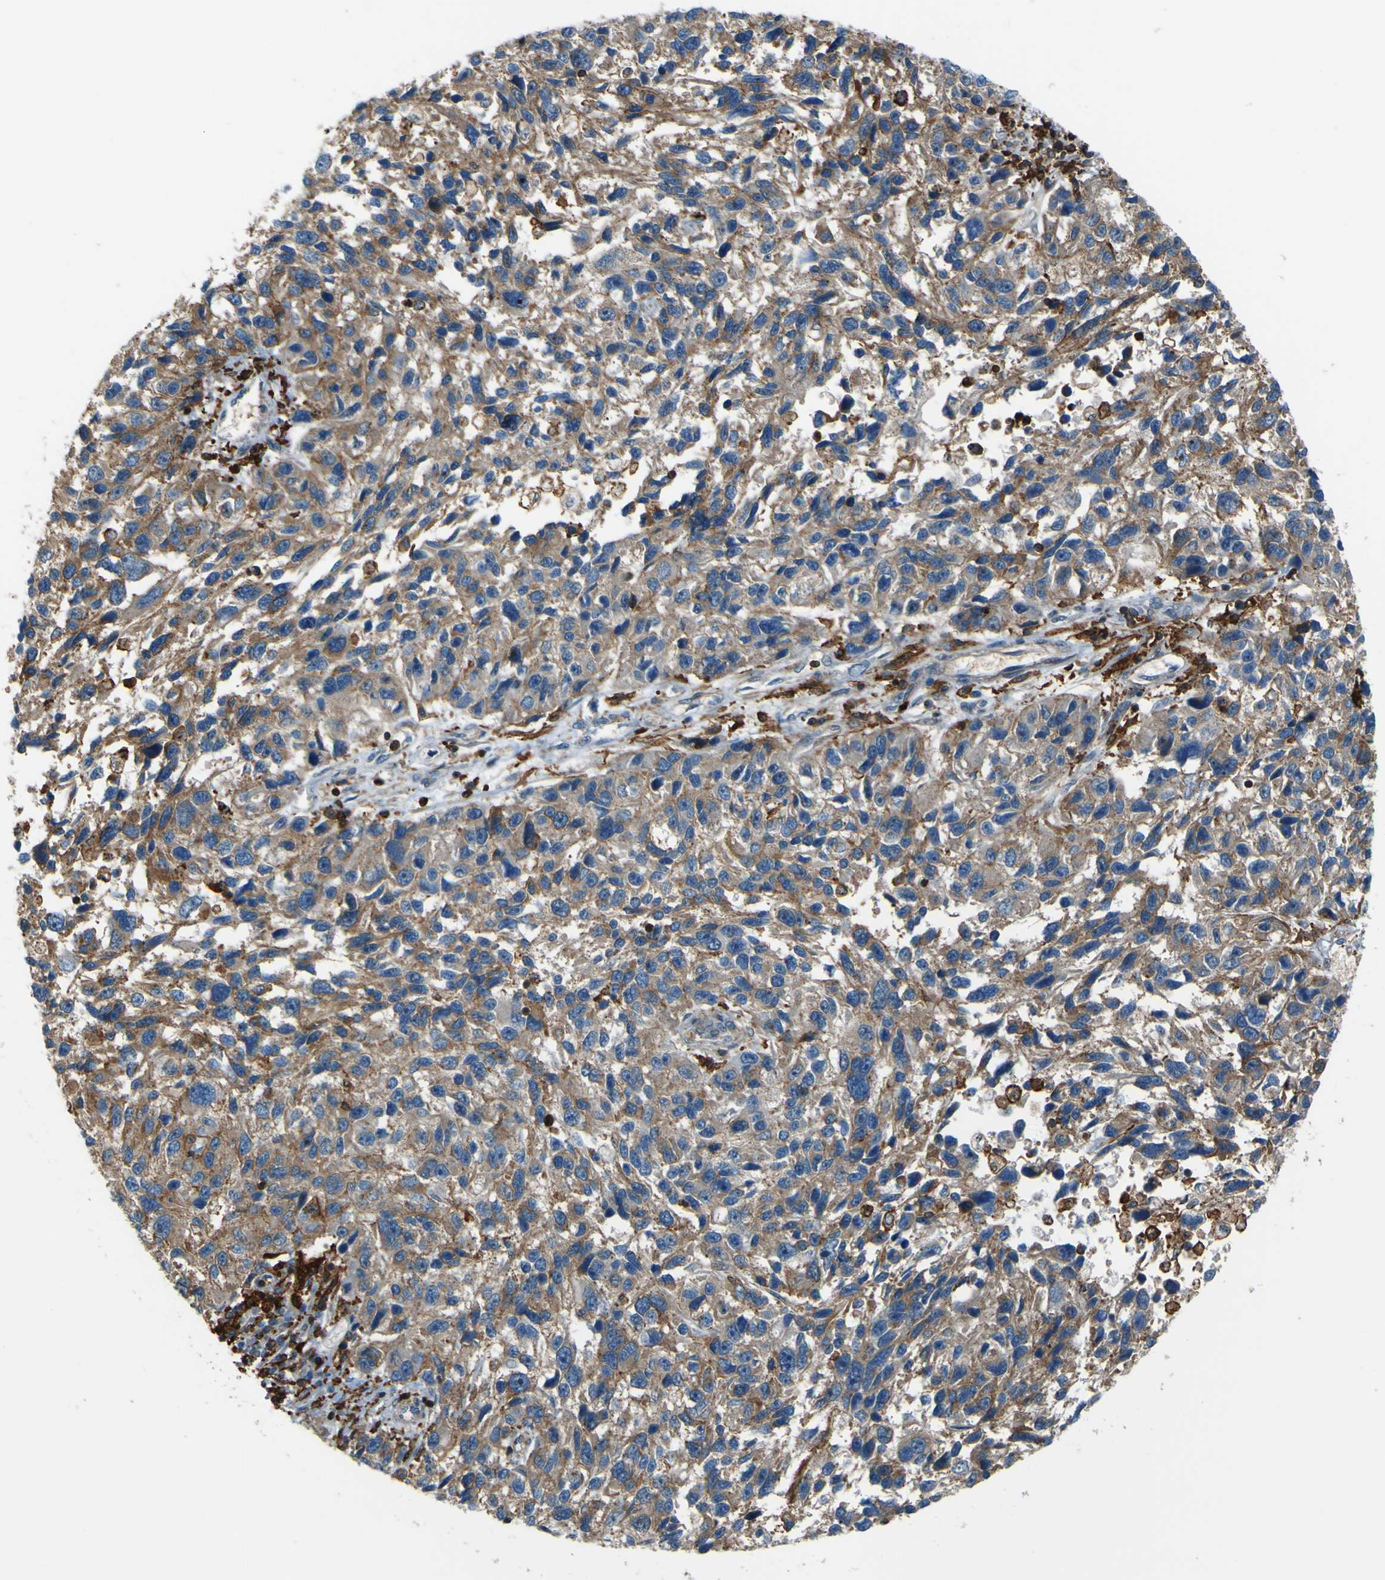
{"staining": {"intensity": "moderate", "quantity": ">75%", "location": "cytoplasmic/membranous"}, "tissue": "melanoma", "cell_type": "Tumor cells", "image_type": "cancer", "snomed": [{"axis": "morphology", "description": "Malignant melanoma, NOS"}, {"axis": "topography", "description": "Skin"}], "caption": "Protein expression analysis of human malignant melanoma reveals moderate cytoplasmic/membranous staining in approximately >75% of tumor cells.", "gene": "PCDHB5", "patient": {"sex": "male", "age": 53}}